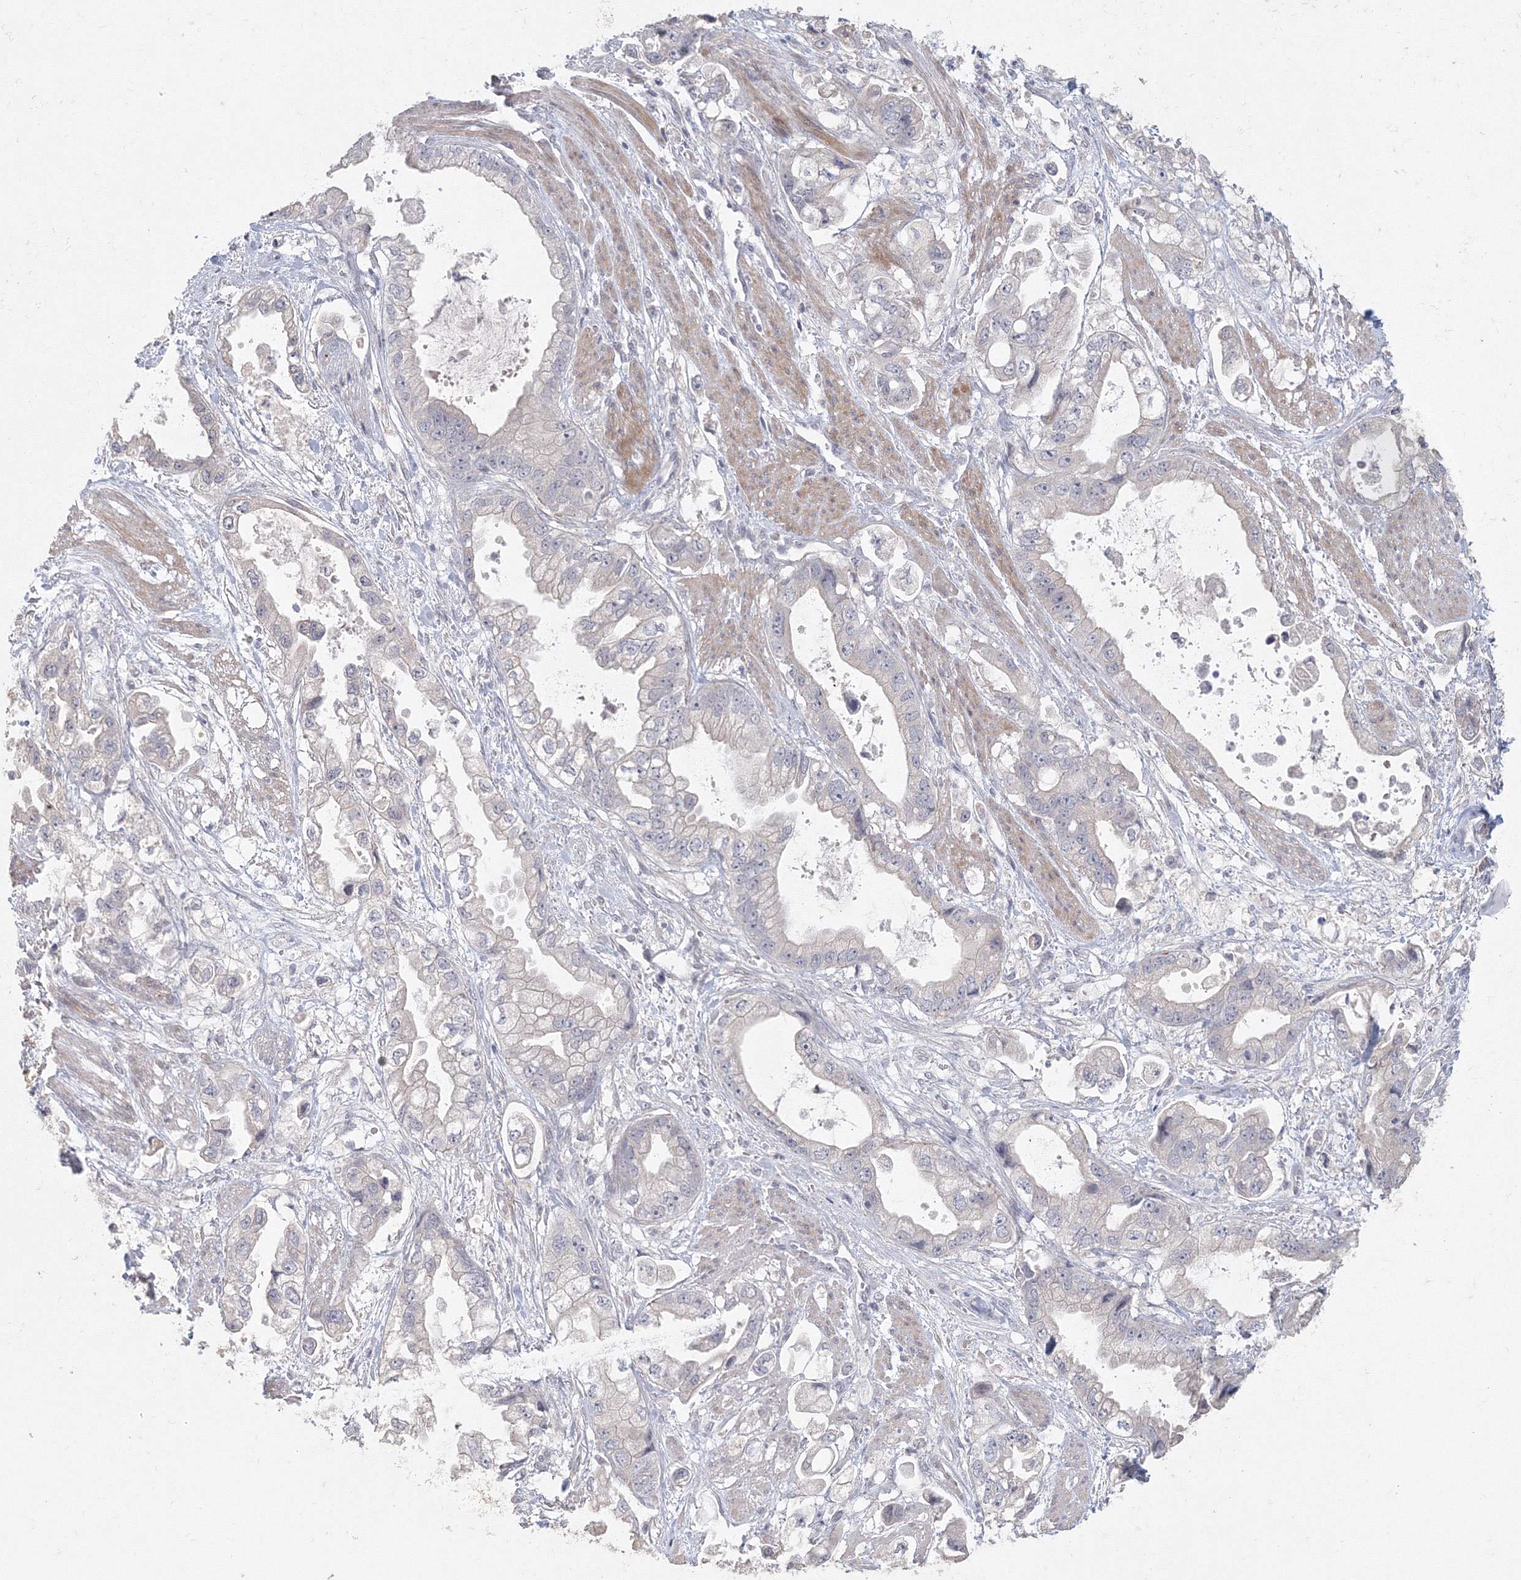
{"staining": {"intensity": "negative", "quantity": "none", "location": "none"}, "tissue": "stomach cancer", "cell_type": "Tumor cells", "image_type": "cancer", "snomed": [{"axis": "morphology", "description": "Adenocarcinoma, NOS"}, {"axis": "topography", "description": "Stomach"}], "caption": "Tumor cells show no significant protein expression in stomach cancer. (DAB immunohistochemistry (IHC) visualized using brightfield microscopy, high magnification).", "gene": "TACC2", "patient": {"sex": "male", "age": 62}}